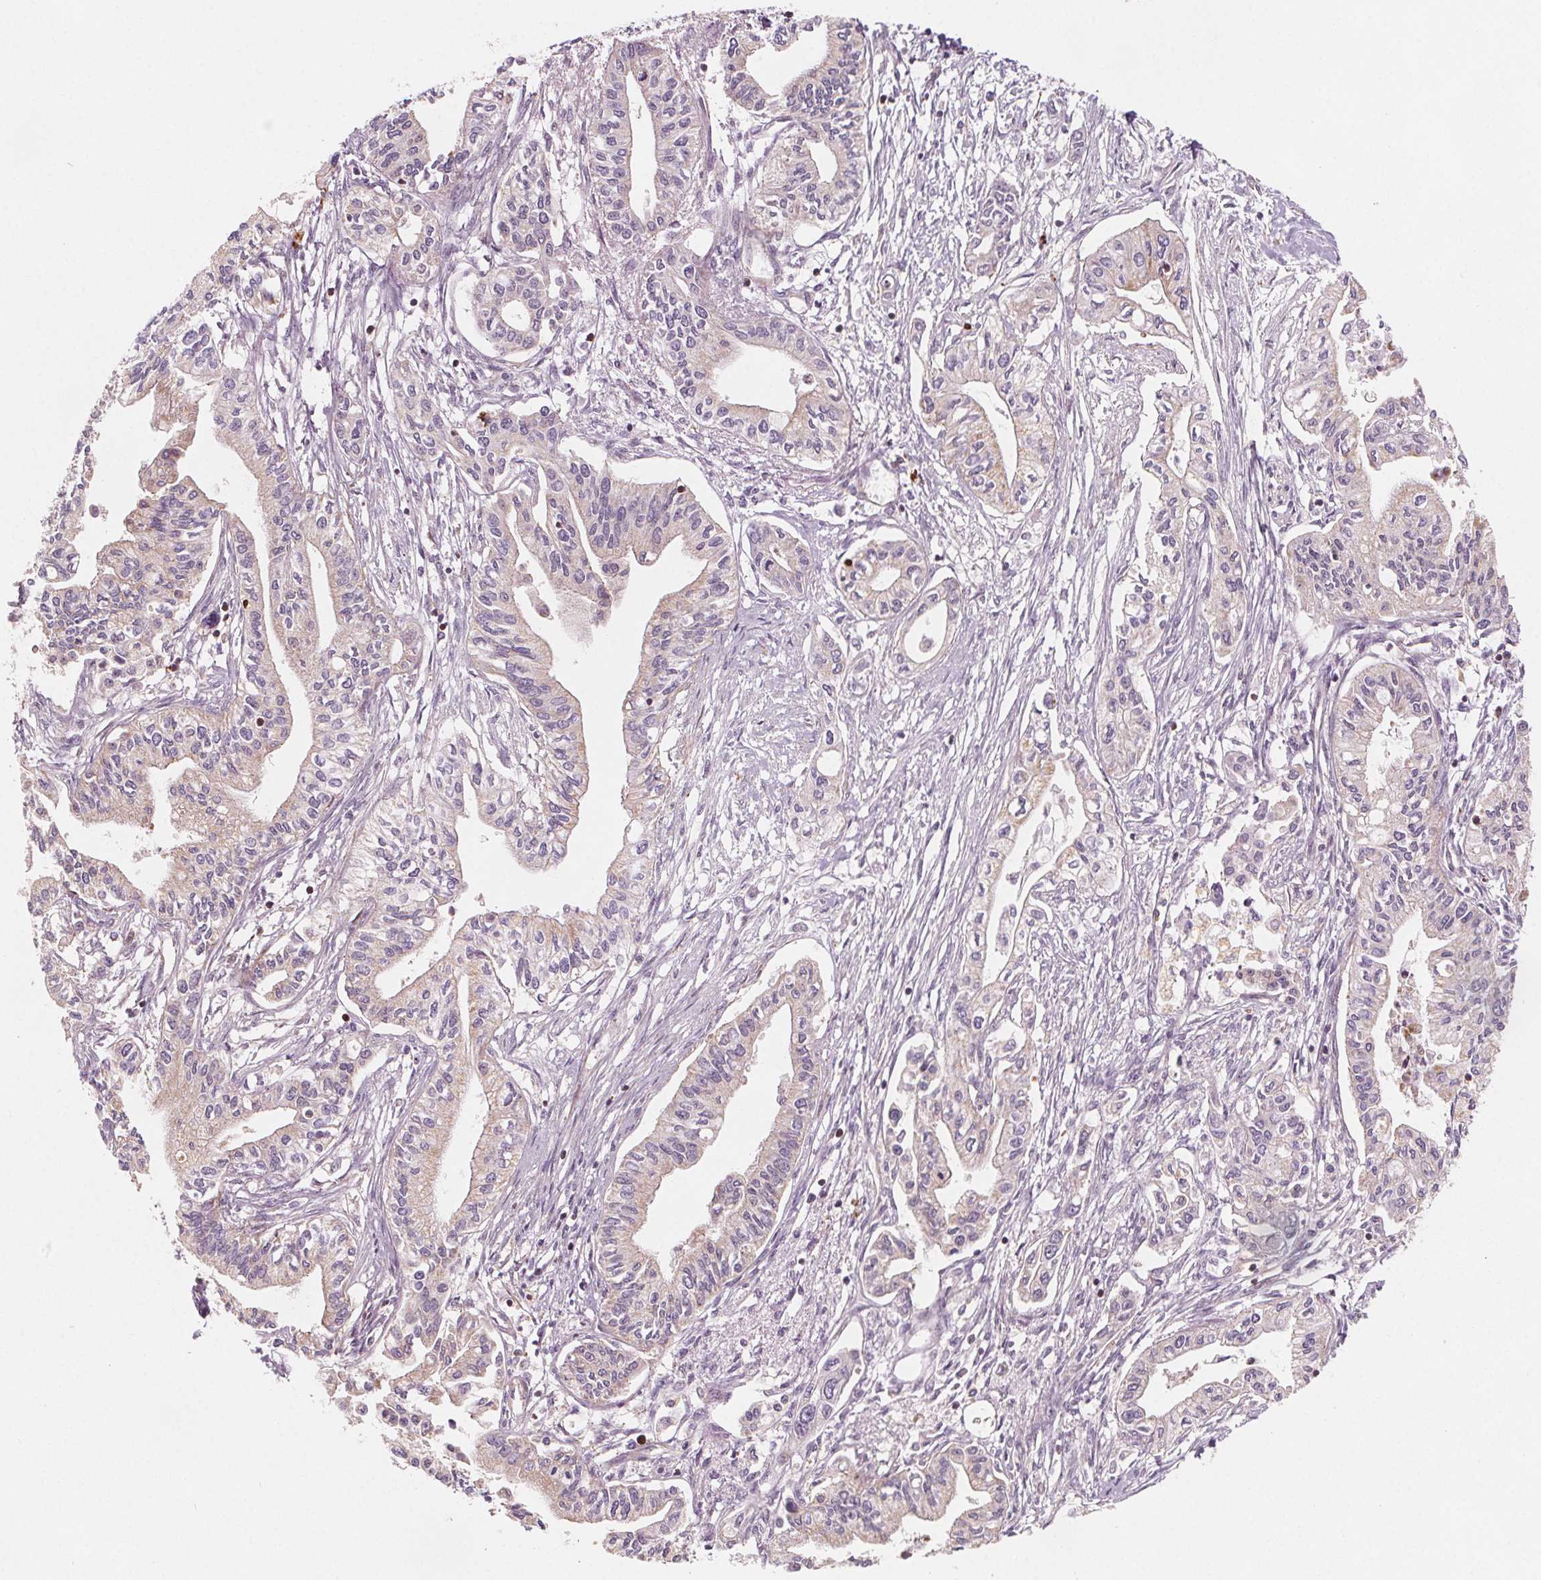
{"staining": {"intensity": "negative", "quantity": "none", "location": "none"}, "tissue": "pancreatic cancer", "cell_type": "Tumor cells", "image_type": "cancer", "snomed": [{"axis": "morphology", "description": "Adenocarcinoma, NOS"}, {"axis": "topography", "description": "Pancreas"}], "caption": "There is no significant expression in tumor cells of adenocarcinoma (pancreatic).", "gene": "ADAM33", "patient": {"sex": "male", "age": 60}}